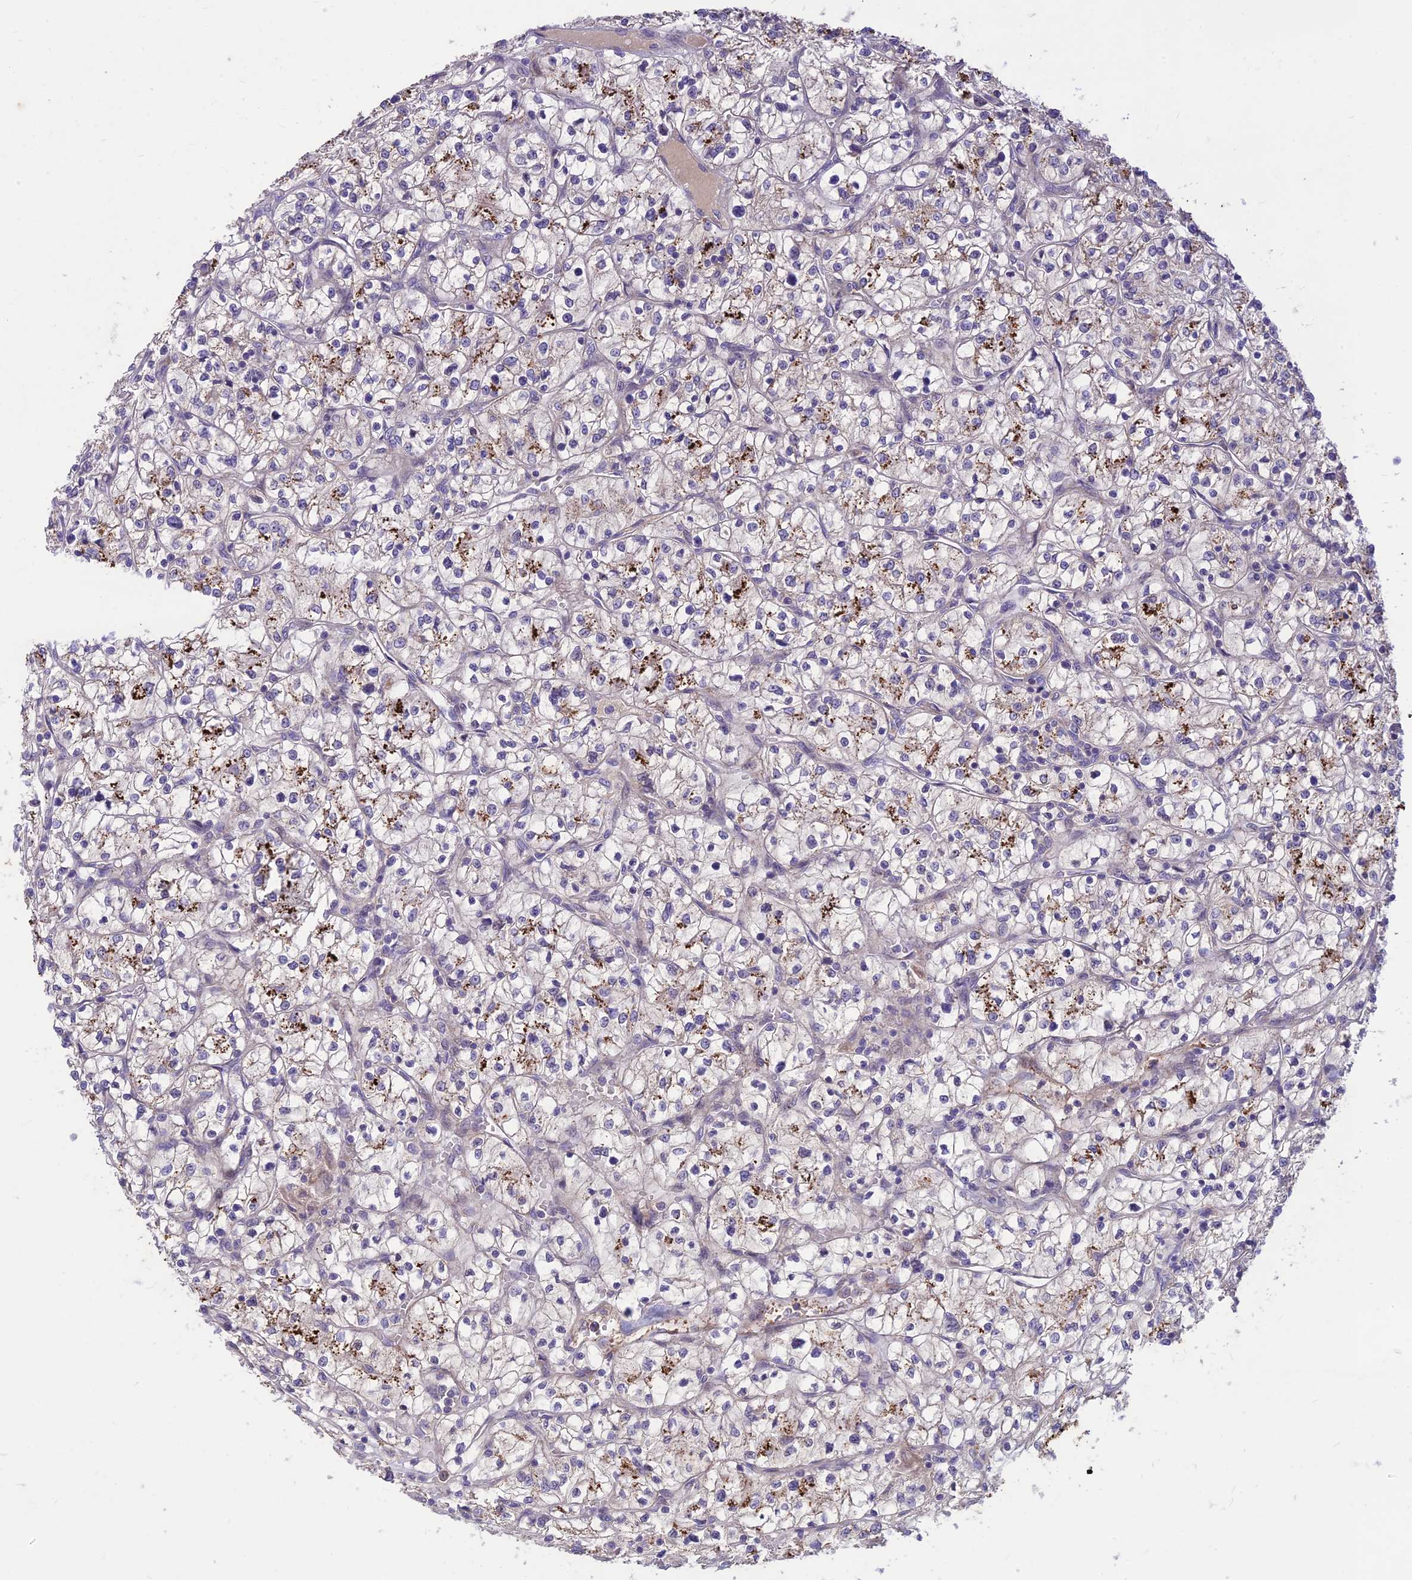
{"staining": {"intensity": "moderate", "quantity": "25%-75%", "location": "cytoplasmic/membranous"}, "tissue": "renal cancer", "cell_type": "Tumor cells", "image_type": "cancer", "snomed": [{"axis": "morphology", "description": "Adenocarcinoma, NOS"}, {"axis": "topography", "description": "Kidney"}], "caption": "Brown immunohistochemical staining in human renal adenocarcinoma displays moderate cytoplasmic/membranous positivity in approximately 25%-75% of tumor cells.", "gene": "ST8SIA5", "patient": {"sex": "female", "age": 64}}